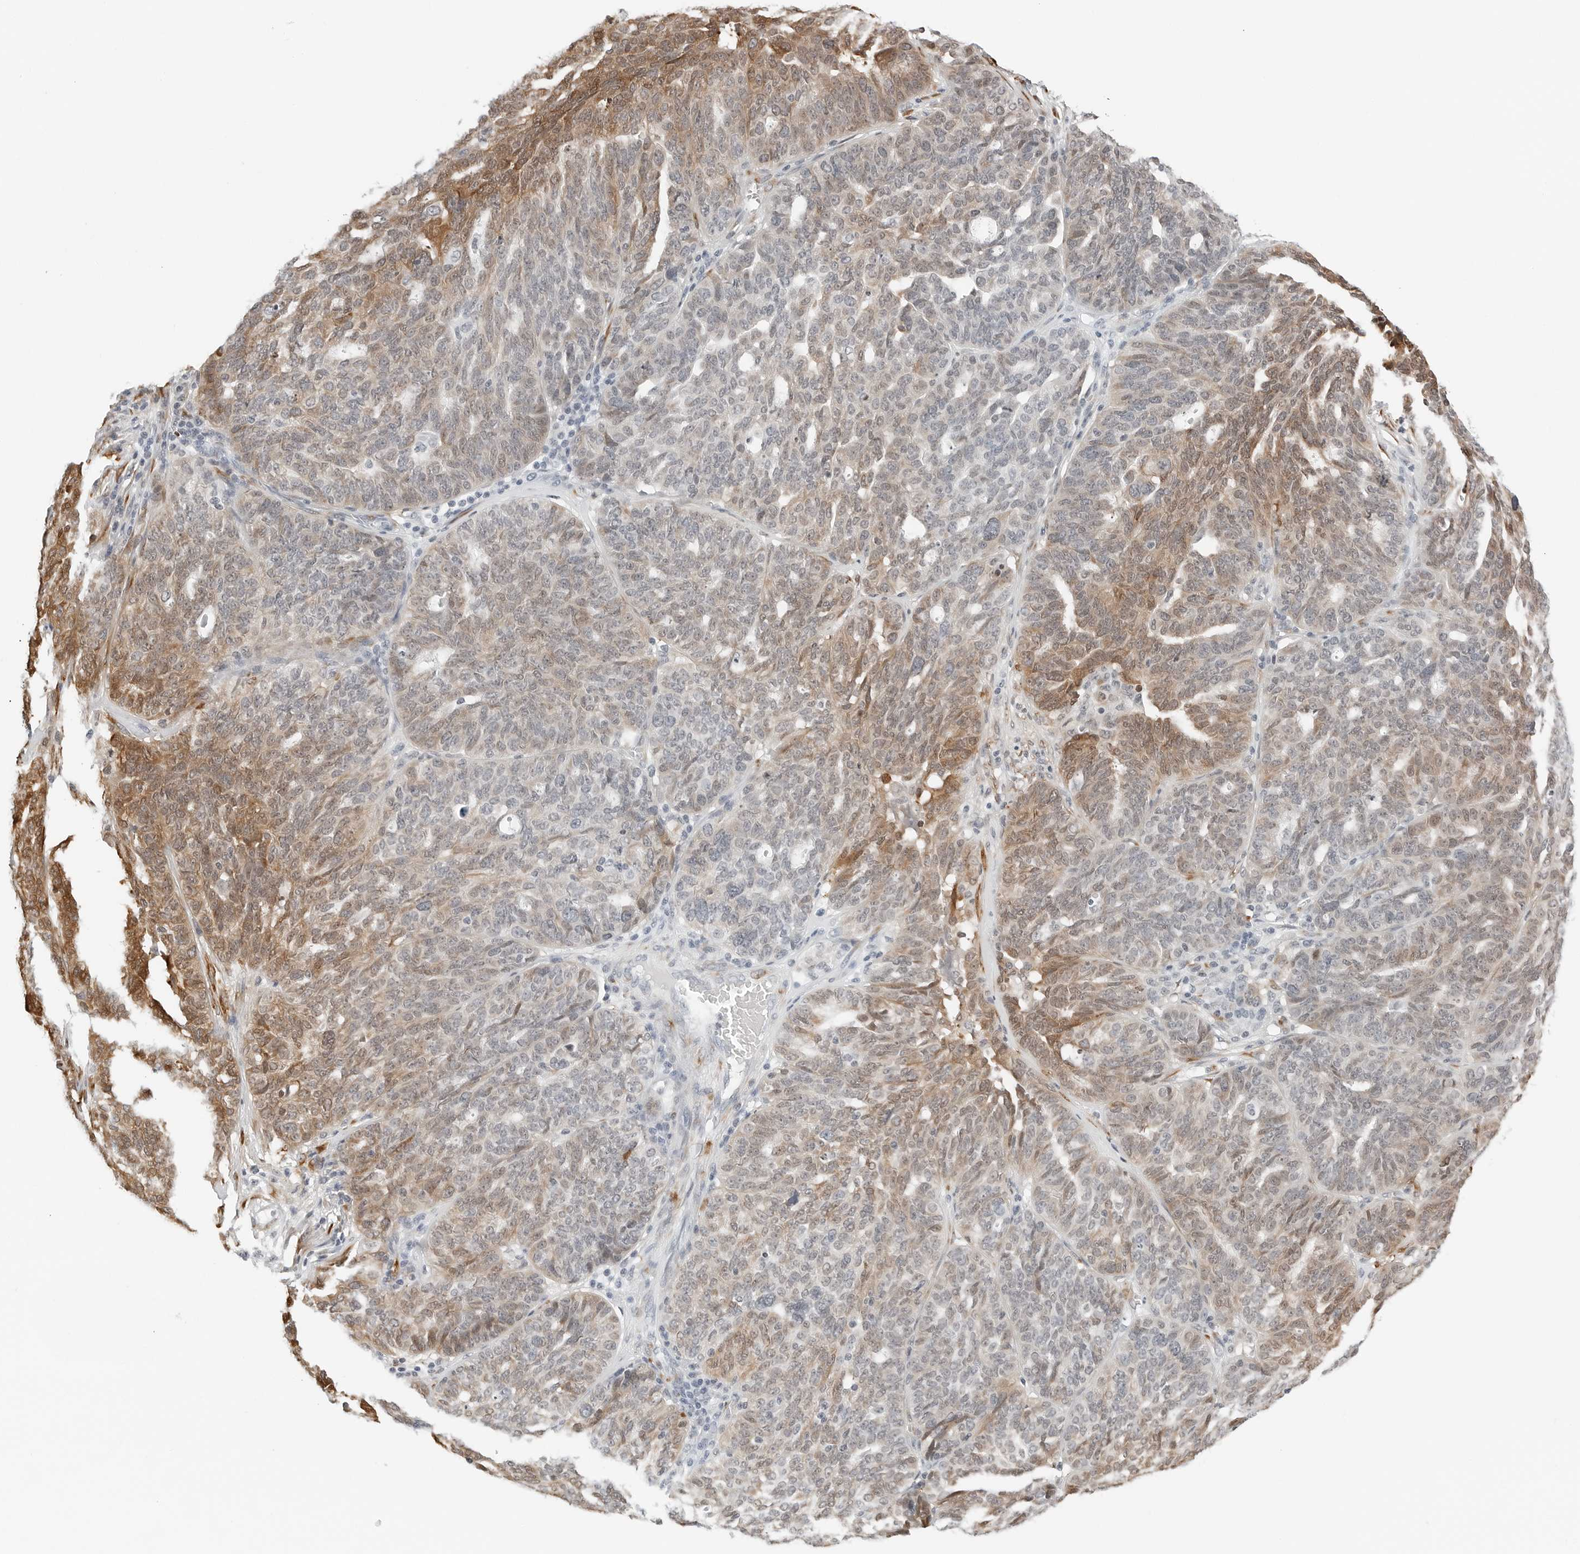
{"staining": {"intensity": "moderate", "quantity": "25%-75%", "location": "cytoplasmic/membranous"}, "tissue": "ovarian cancer", "cell_type": "Tumor cells", "image_type": "cancer", "snomed": [{"axis": "morphology", "description": "Cystadenocarcinoma, serous, NOS"}, {"axis": "topography", "description": "Ovary"}], "caption": "Ovarian serous cystadenocarcinoma was stained to show a protein in brown. There is medium levels of moderate cytoplasmic/membranous positivity in about 25%-75% of tumor cells.", "gene": "P4HA2", "patient": {"sex": "female", "age": 59}}